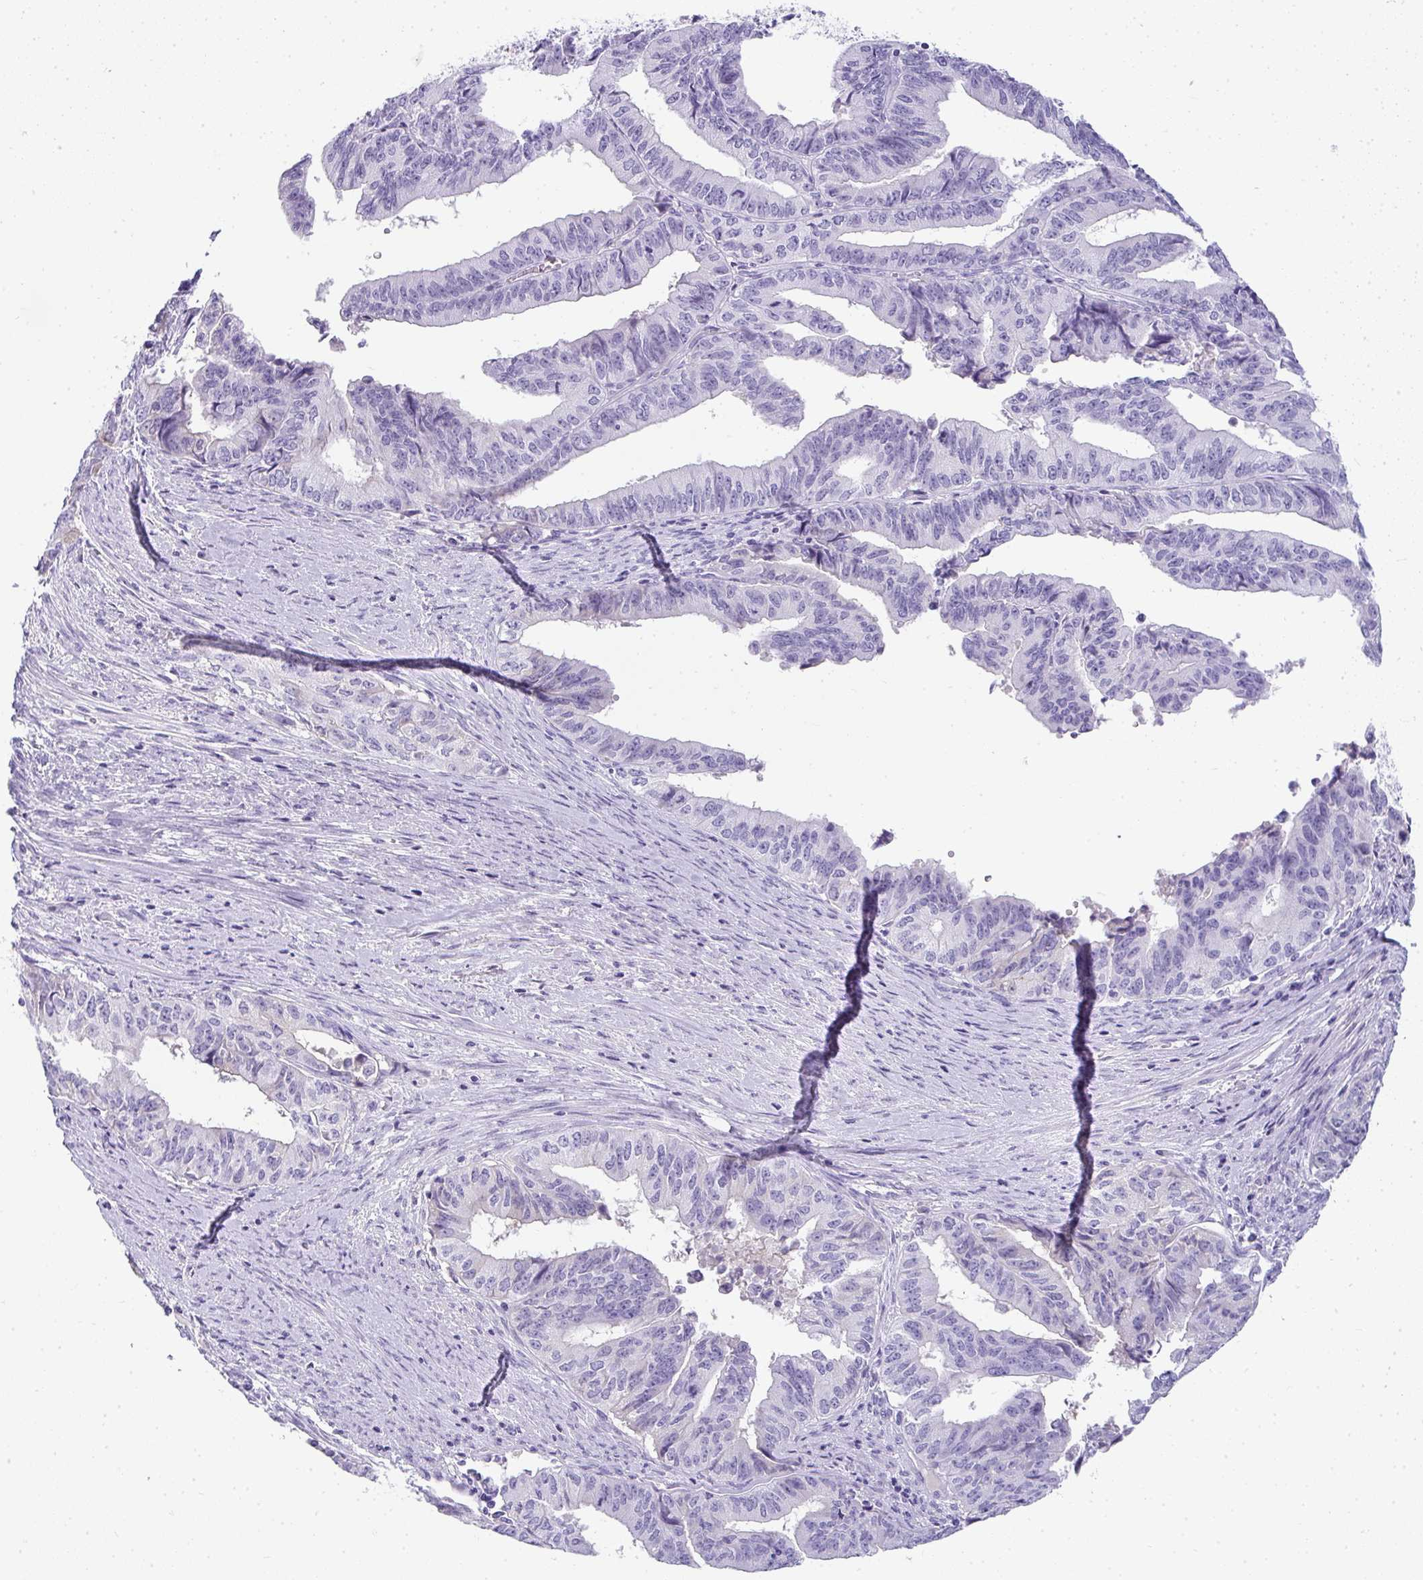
{"staining": {"intensity": "negative", "quantity": "none", "location": "none"}, "tissue": "endometrial cancer", "cell_type": "Tumor cells", "image_type": "cancer", "snomed": [{"axis": "morphology", "description": "Adenocarcinoma, NOS"}, {"axis": "topography", "description": "Endometrium"}], "caption": "There is no significant expression in tumor cells of adenocarcinoma (endometrial). The staining is performed using DAB brown chromogen with nuclei counter-stained in using hematoxylin.", "gene": "ZSWIM3", "patient": {"sex": "female", "age": 65}}